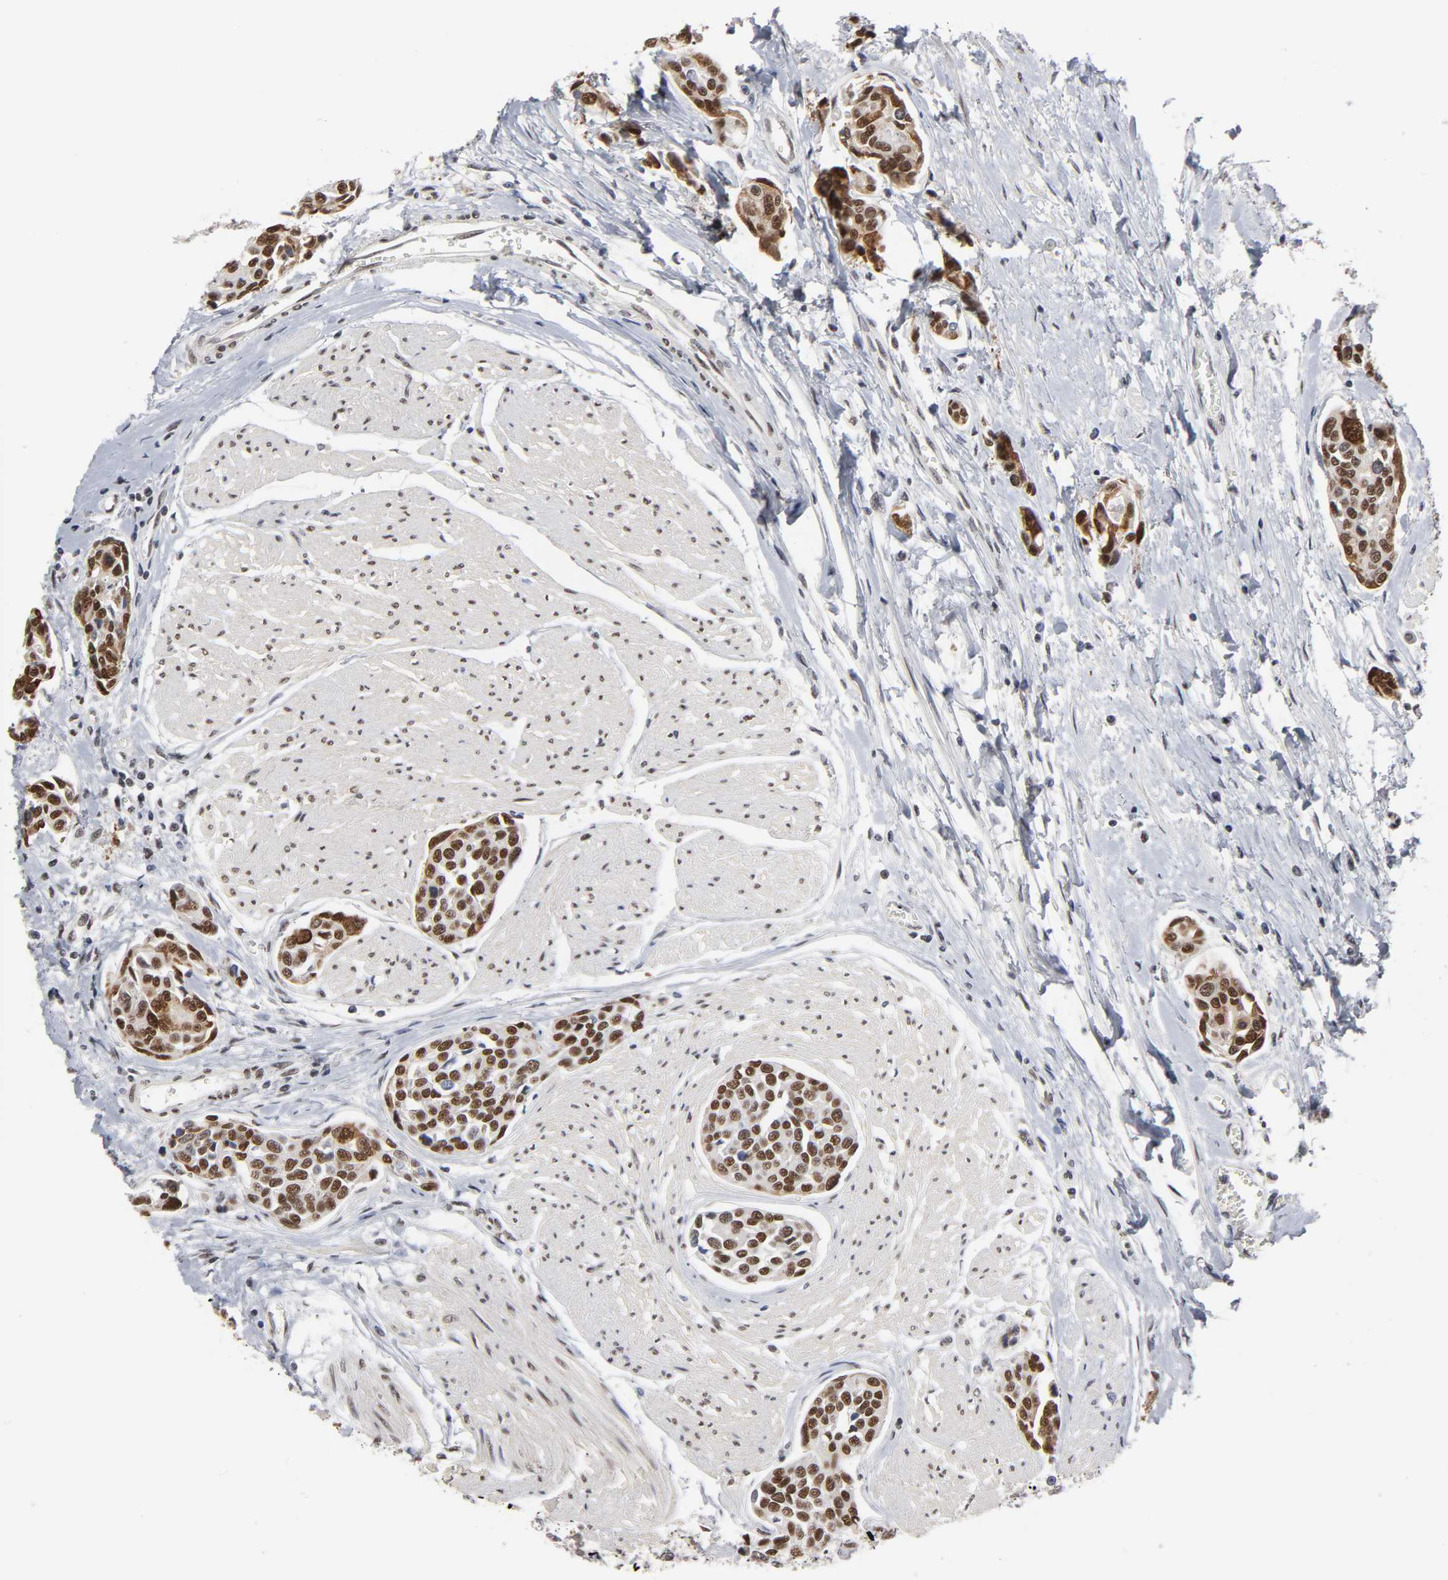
{"staining": {"intensity": "strong", "quantity": ">75%", "location": "nuclear"}, "tissue": "urothelial cancer", "cell_type": "Tumor cells", "image_type": "cancer", "snomed": [{"axis": "morphology", "description": "Urothelial carcinoma, High grade"}, {"axis": "topography", "description": "Urinary bladder"}], "caption": "Approximately >75% of tumor cells in human urothelial carcinoma (high-grade) show strong nuclear protein positivity as visualized by brown immunohistochemical staining.", "gene": "TRIM33", "patient": {"sex": "male", "age": 78}}